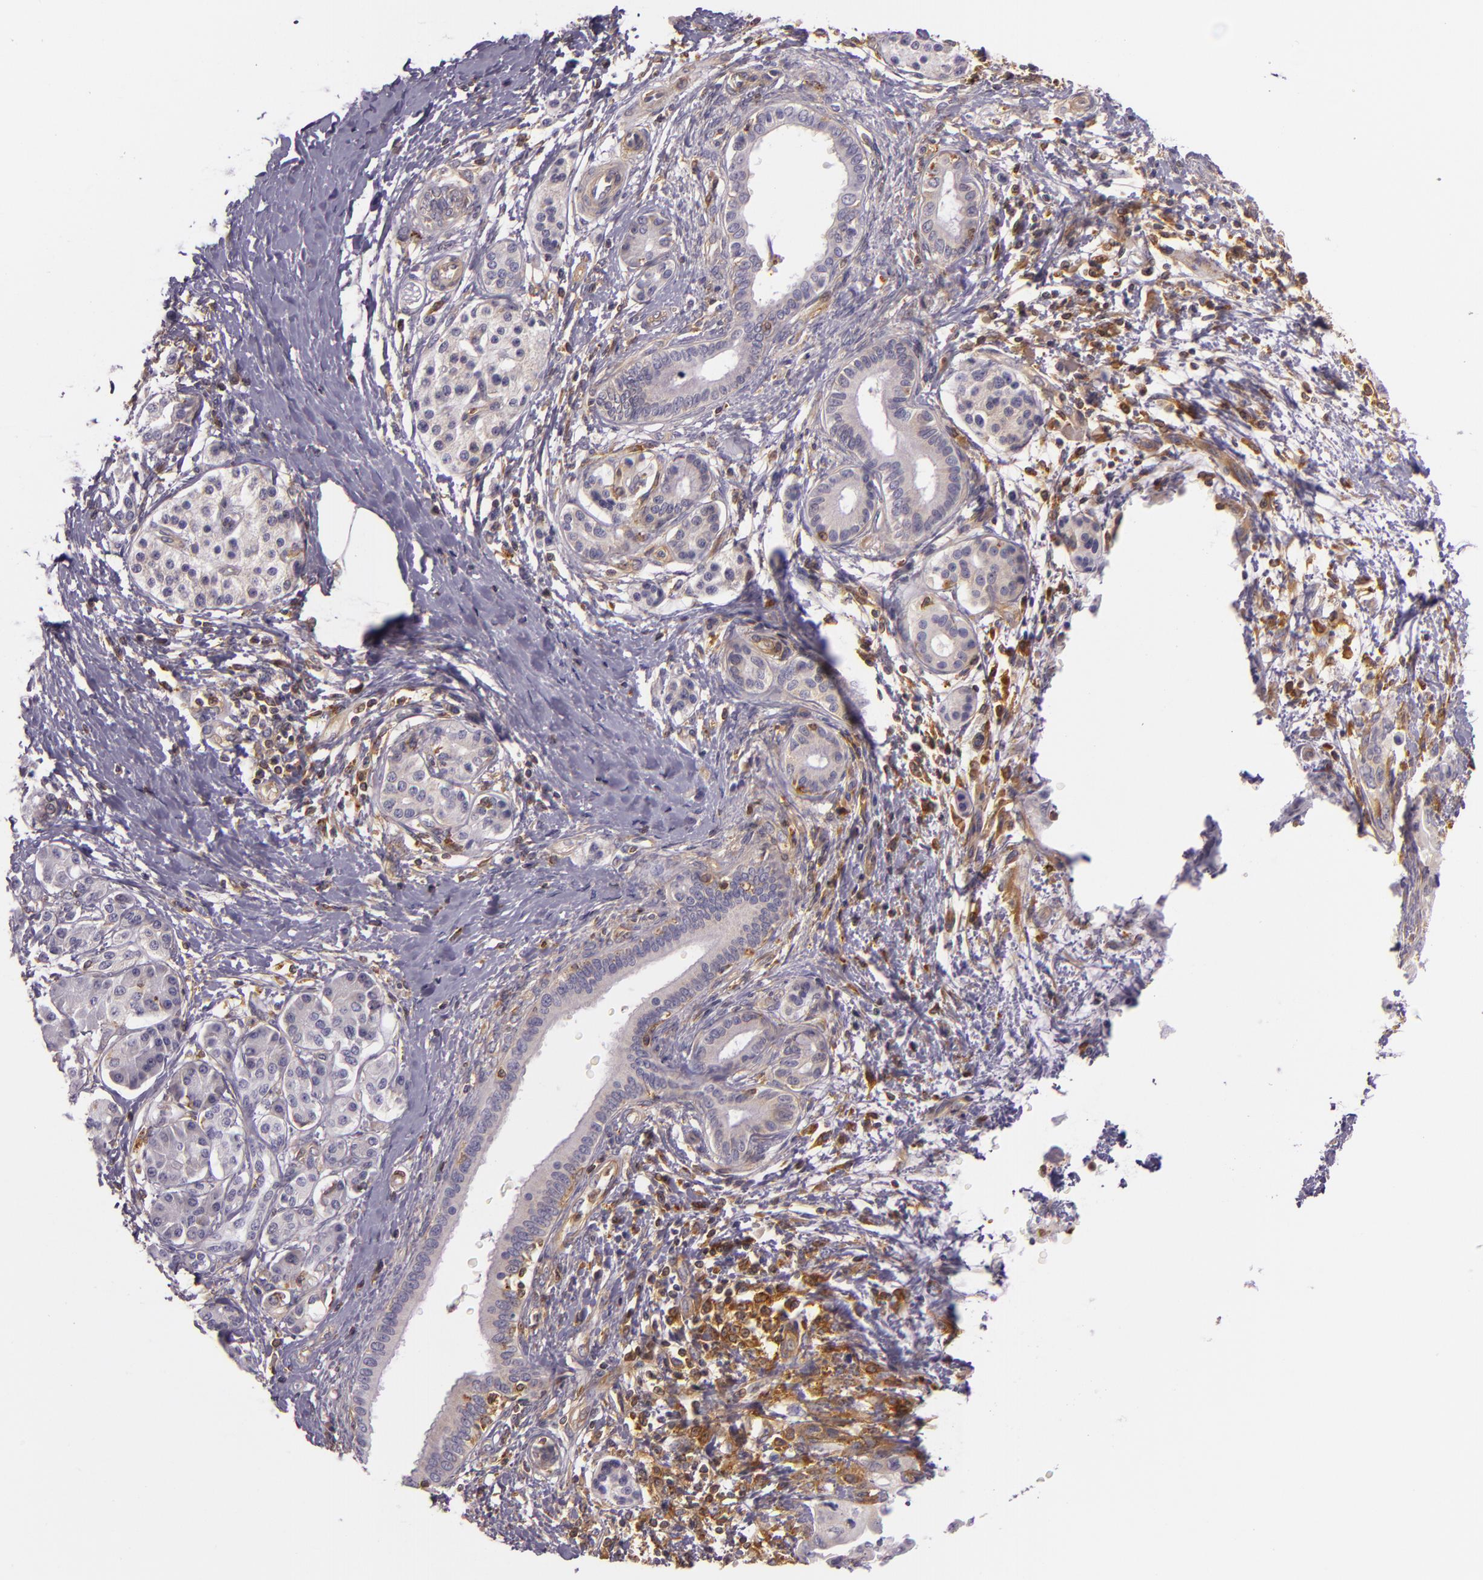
{"staining": {"intensity": "weak", "quantity": "<25%", "location": "cytoplasmic/membranous"}, "tissue": "pancreatic cancer", "cell_type": "Tumor cells", "image_type": "cancer", "snomed": [{"axis": "morphology", "description": "Adenocarcinoma, NOS"}, {"axis": "topography", "description": "Pancreas"}], "caption": "Immunohistochemistry (IHC) micrograph of human pancreatic cancer stained for a protein (brown), which displays no staining in tumor cells. Nuclei are stained in blue.", "gene": "TLN1", "patient": {"sex": "female", "age": 66}}